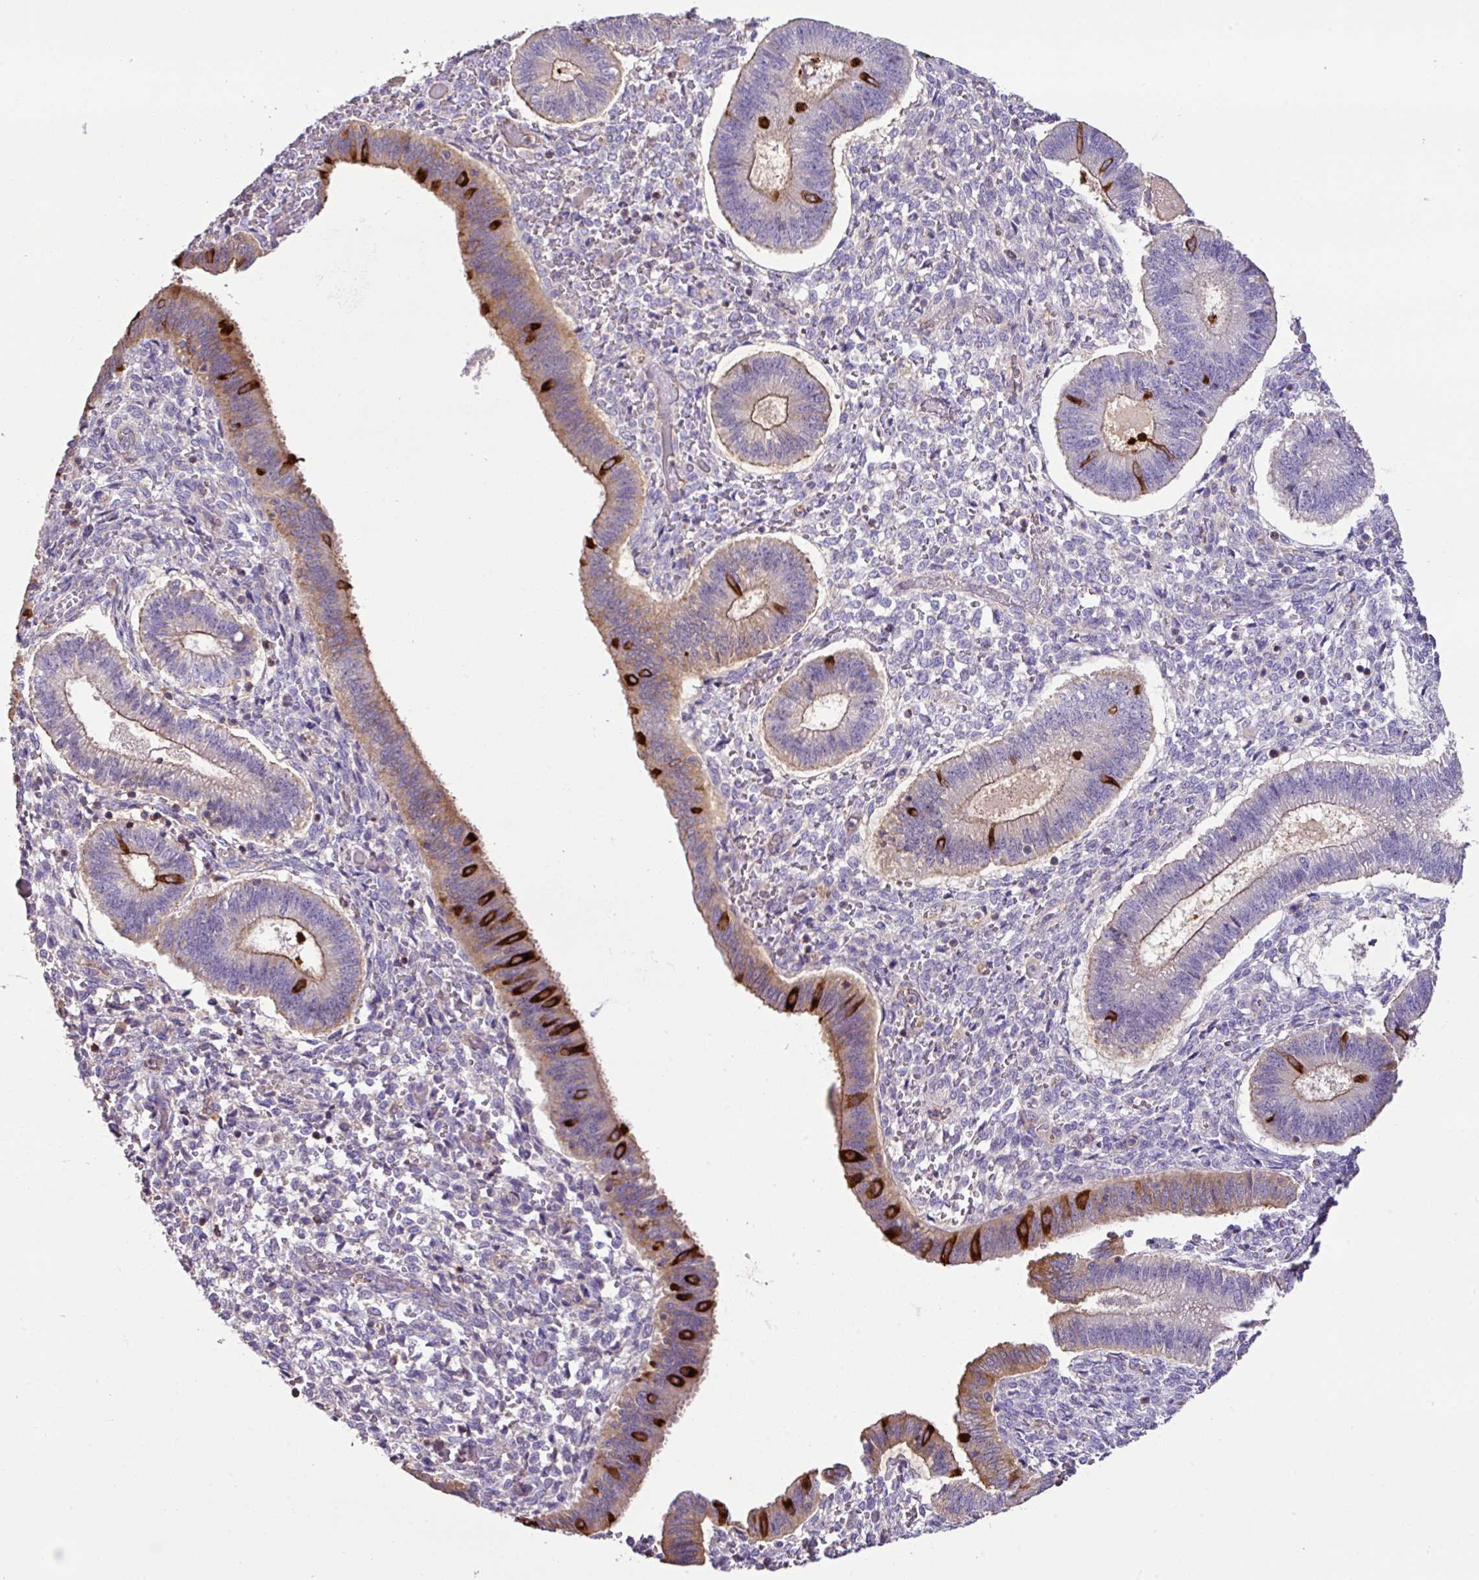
{"staining": {"intensity": "negative", "quantity": "none", "location": "none"}, "tissue": "endometrium", "cell_type": "Cells in endometrial stroma", "image_type": "normal", "snomed": [{"axis": "morphology", "description": "Normal tissue, NOS"}, {"axis": "topography", "description": "Endometrium"}], "caption": "Immunohistochemical staining of benign endometrium exhibits no significant expression in cells in endometrial stroma.", "gene": "AGR3", "patient": {"sex": "female", "age": 25}}